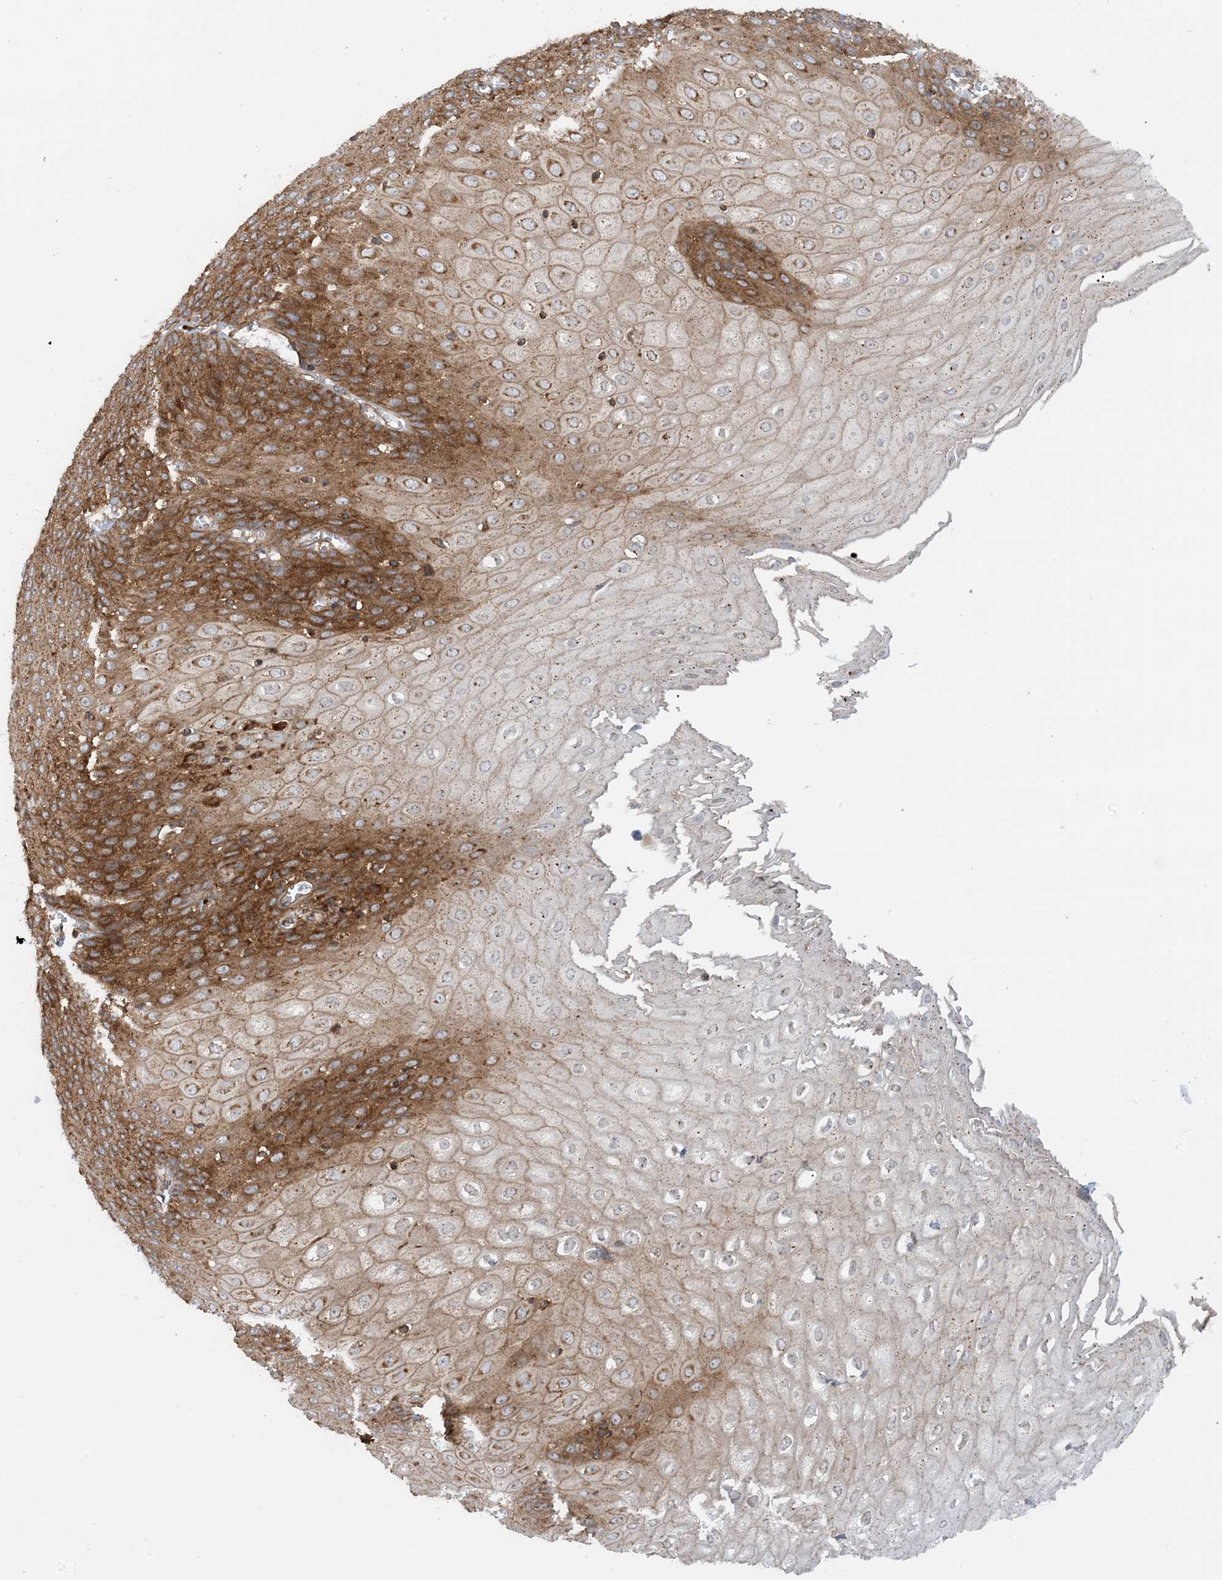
{"staining": {"intensity": "strong", "quantity": "25%-75%", "location": "cytoplasmic/membranous"}, "tissue": "esophagus", "cell_type": "Squamous epithelial cells", "image_type": "normal", "snomed": [{"axis": "morphology", "description": "Normal tissue, NOS"}, {"axis": "topography", "description": "Esophagus"}], "caption": "DAB immunohistochemical staining of normal human esophagus displays strong cytoplasmic/membranous protein expression in about 25%-75% of squamous epithelial cells.", "gene": "STAM2", "patient": {"sex": "male", "age": 60}}